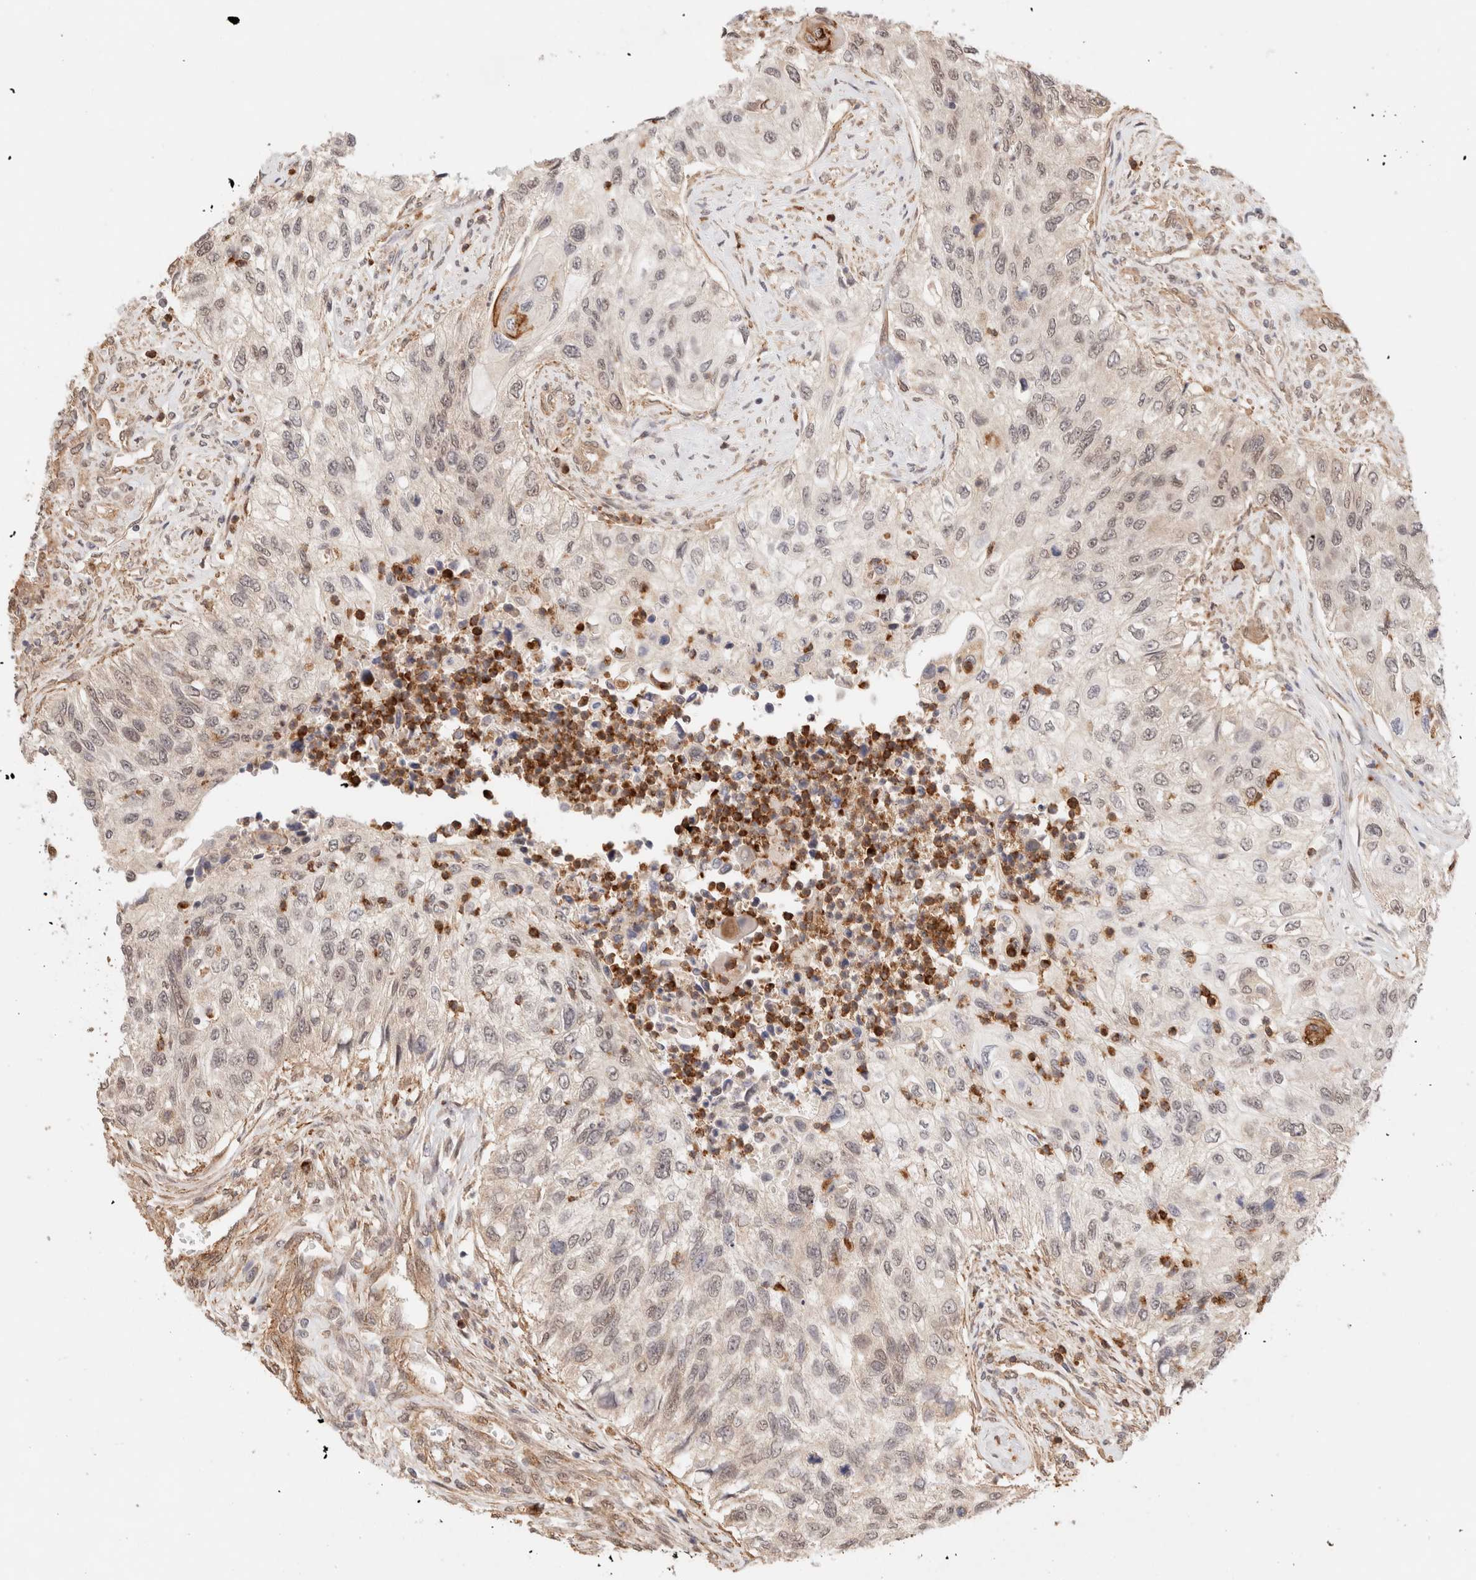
{"staining": {"intensity": "moderate", "quantity": "<25%", "location": "nuclear"}, "tissue": "urothelial cancer", "cell_type": "Tumor cells", "image_type": "cancer", "snomed": [{"axis": "morphology", "description": "Urothelial carcinoma, High grade"}, {"axis": "topography", "description": "Urinary bladder"}], "caption": "The photomicrograph exhibits immunohistochemical staining of urothelial cancer. There is moderate nuclear staining is seen in approximately <25% of tumor cells. Immunohistochemistry (ihc) stains the protein in brown and the nuclei are stained blue.", "gene": "BRPF3", "patient": {"sex": "female", "age": 60}}